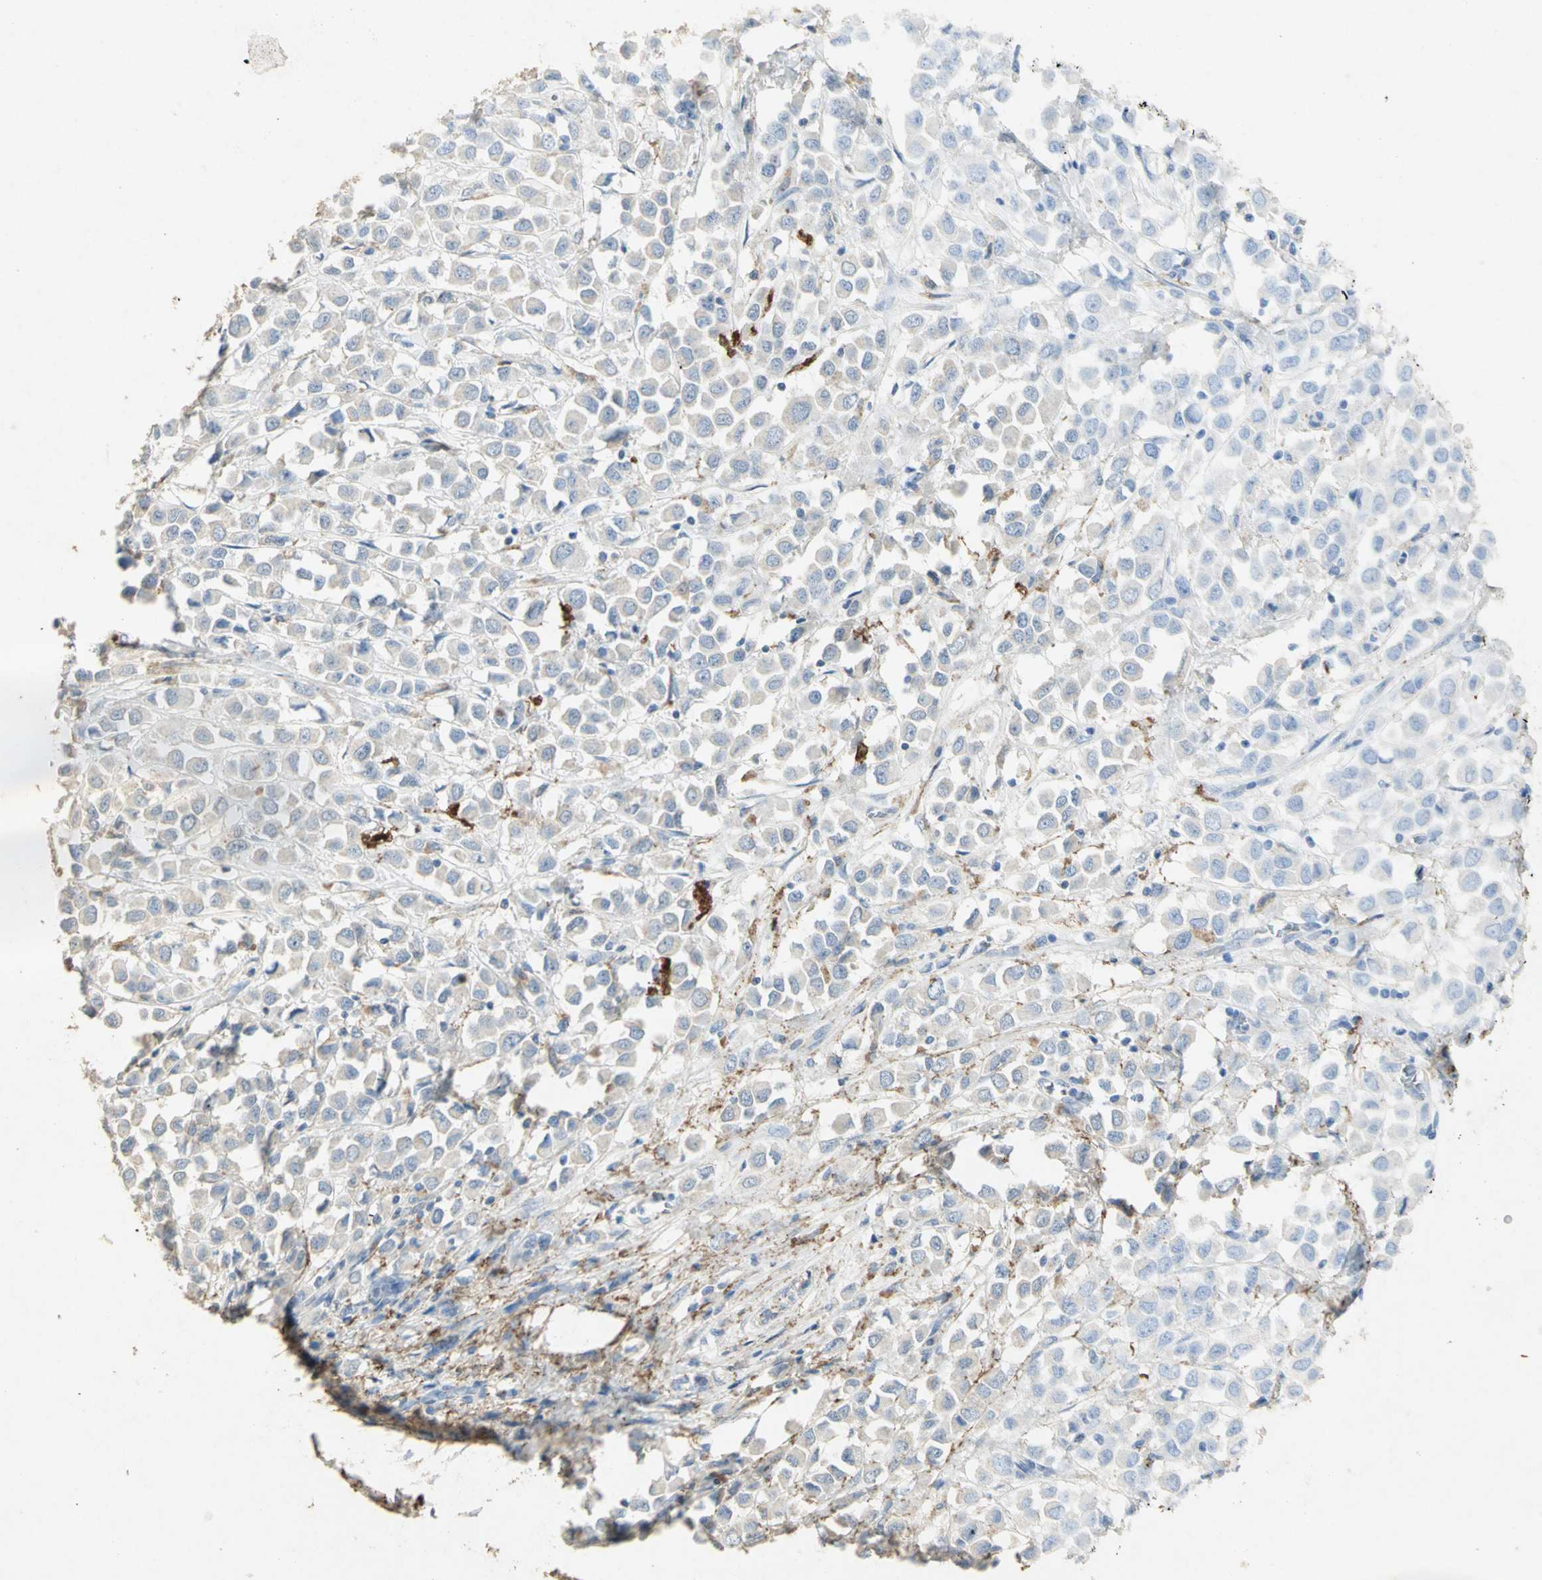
{"staining": {"intensity": "weak", "quantity": "<25%", "location": "cytoplasmic/membranous"}, "tissue": "breast cancer", "cell_type": "Tumor cells", "image_type": "cancer", "snomed": [{"axis": "morphology", "description": "Duct carcinoma"}, {"axis": "topography", "description": "Breast"}], "caption": "Breast cancer was stained to show a protein in brown. There is no significant expression in tumor cells.", "gene": "ASB9", "patient": {"sex": "female", "age": 61}}